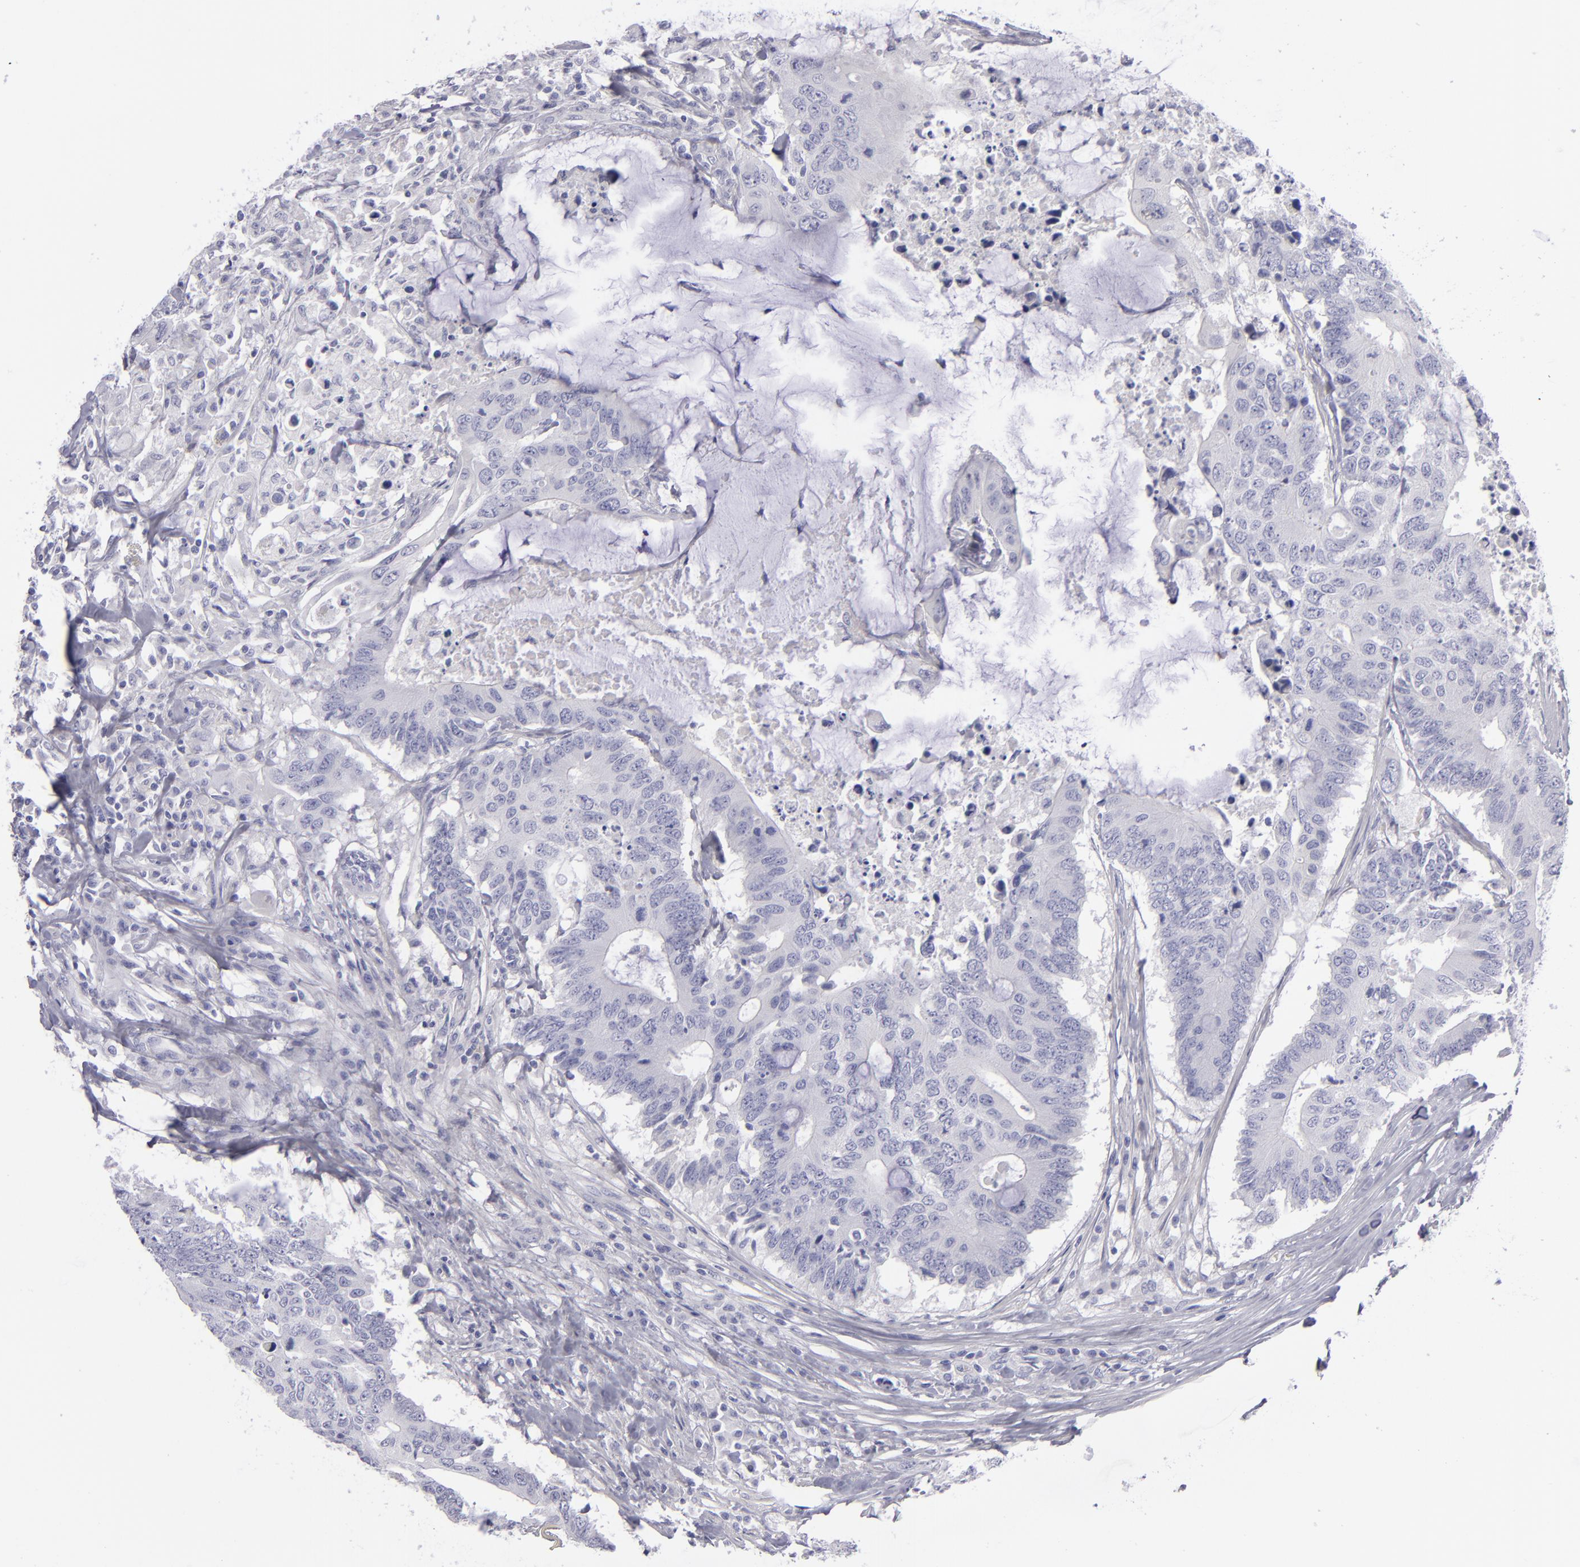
{"staining": {"intensity": "negative", "quantity": "none", "location": "none"}, "tissue": "colorectal cancer", "cell_type": "Tumor cells", "image_type": "cancer", "snomed": [{"axis": "morphology", "description": "Adenocarcinoma, NOS"}, {"axis": "topography", "description": "Colon"}], "caption": "Immunohistochemistry micrograph of adenocarcinoma (colorectal) stained for a protein (brown), which exhibits no staining in tumor cells.", "gene": "CD22", "patient": {"sex": "male", "age": 71}}